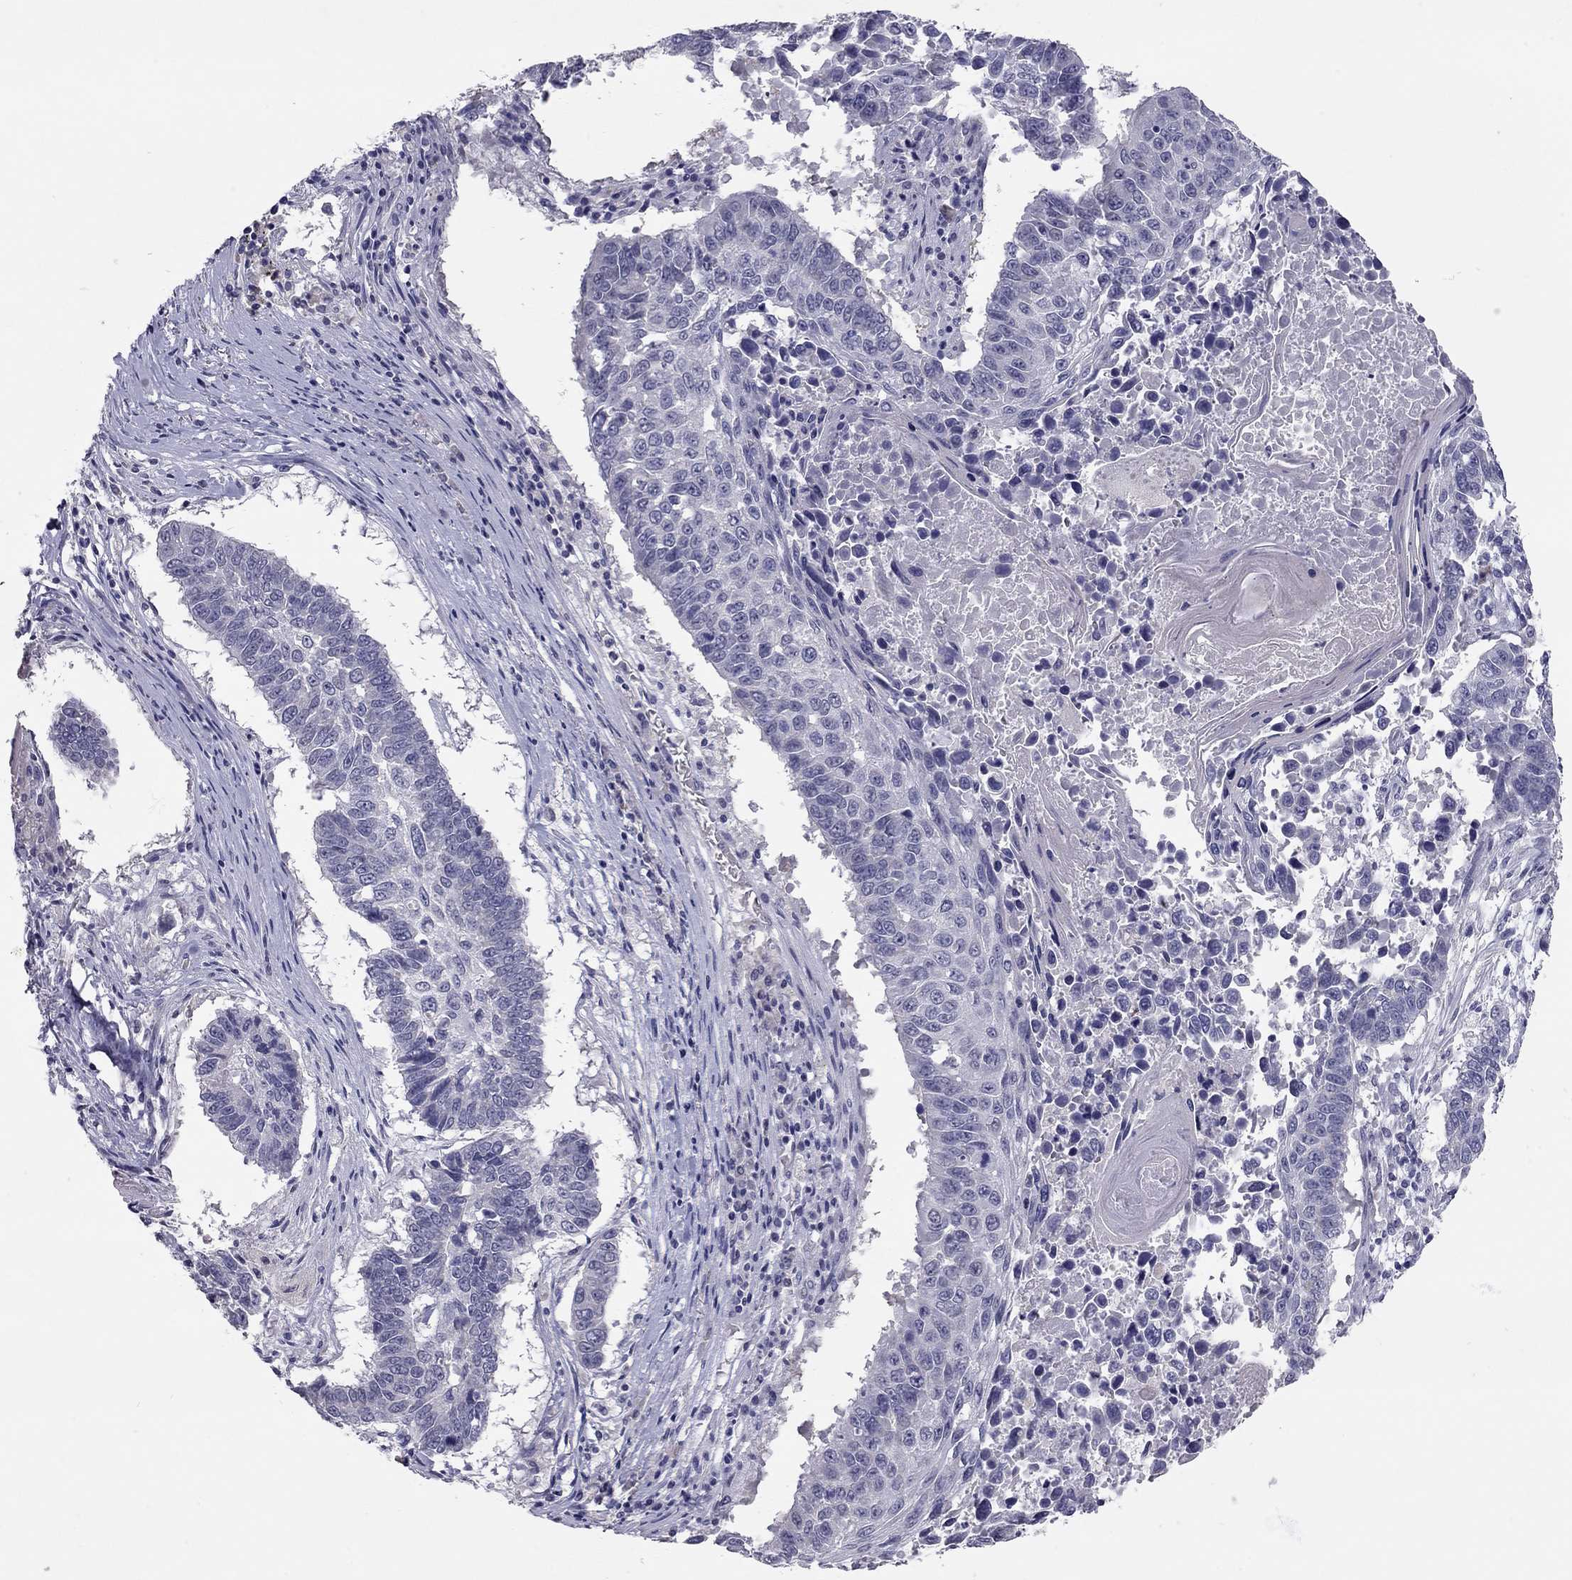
{"staining": {"intensity": "negative", "quantity": "none", "location": "none"}, "tissue": "lung cancer", "cell_type": "Tumor cells", "image_type": "cancer", "snomed": [{"axis": "morphology", "description": "Squamous cell carcinoma, NOS"}, {"axis": "topography", "description": "Lung"}], "caption": "Tumor cells are negative for protein expression in human lung squamous cell carcinoma. (DAB (3,3'-diaminobenzidine) immunohistochemistry (IHC), high magnification).", "gene": "SCARB1", "patient": {"sex": "male", "age": 73}}